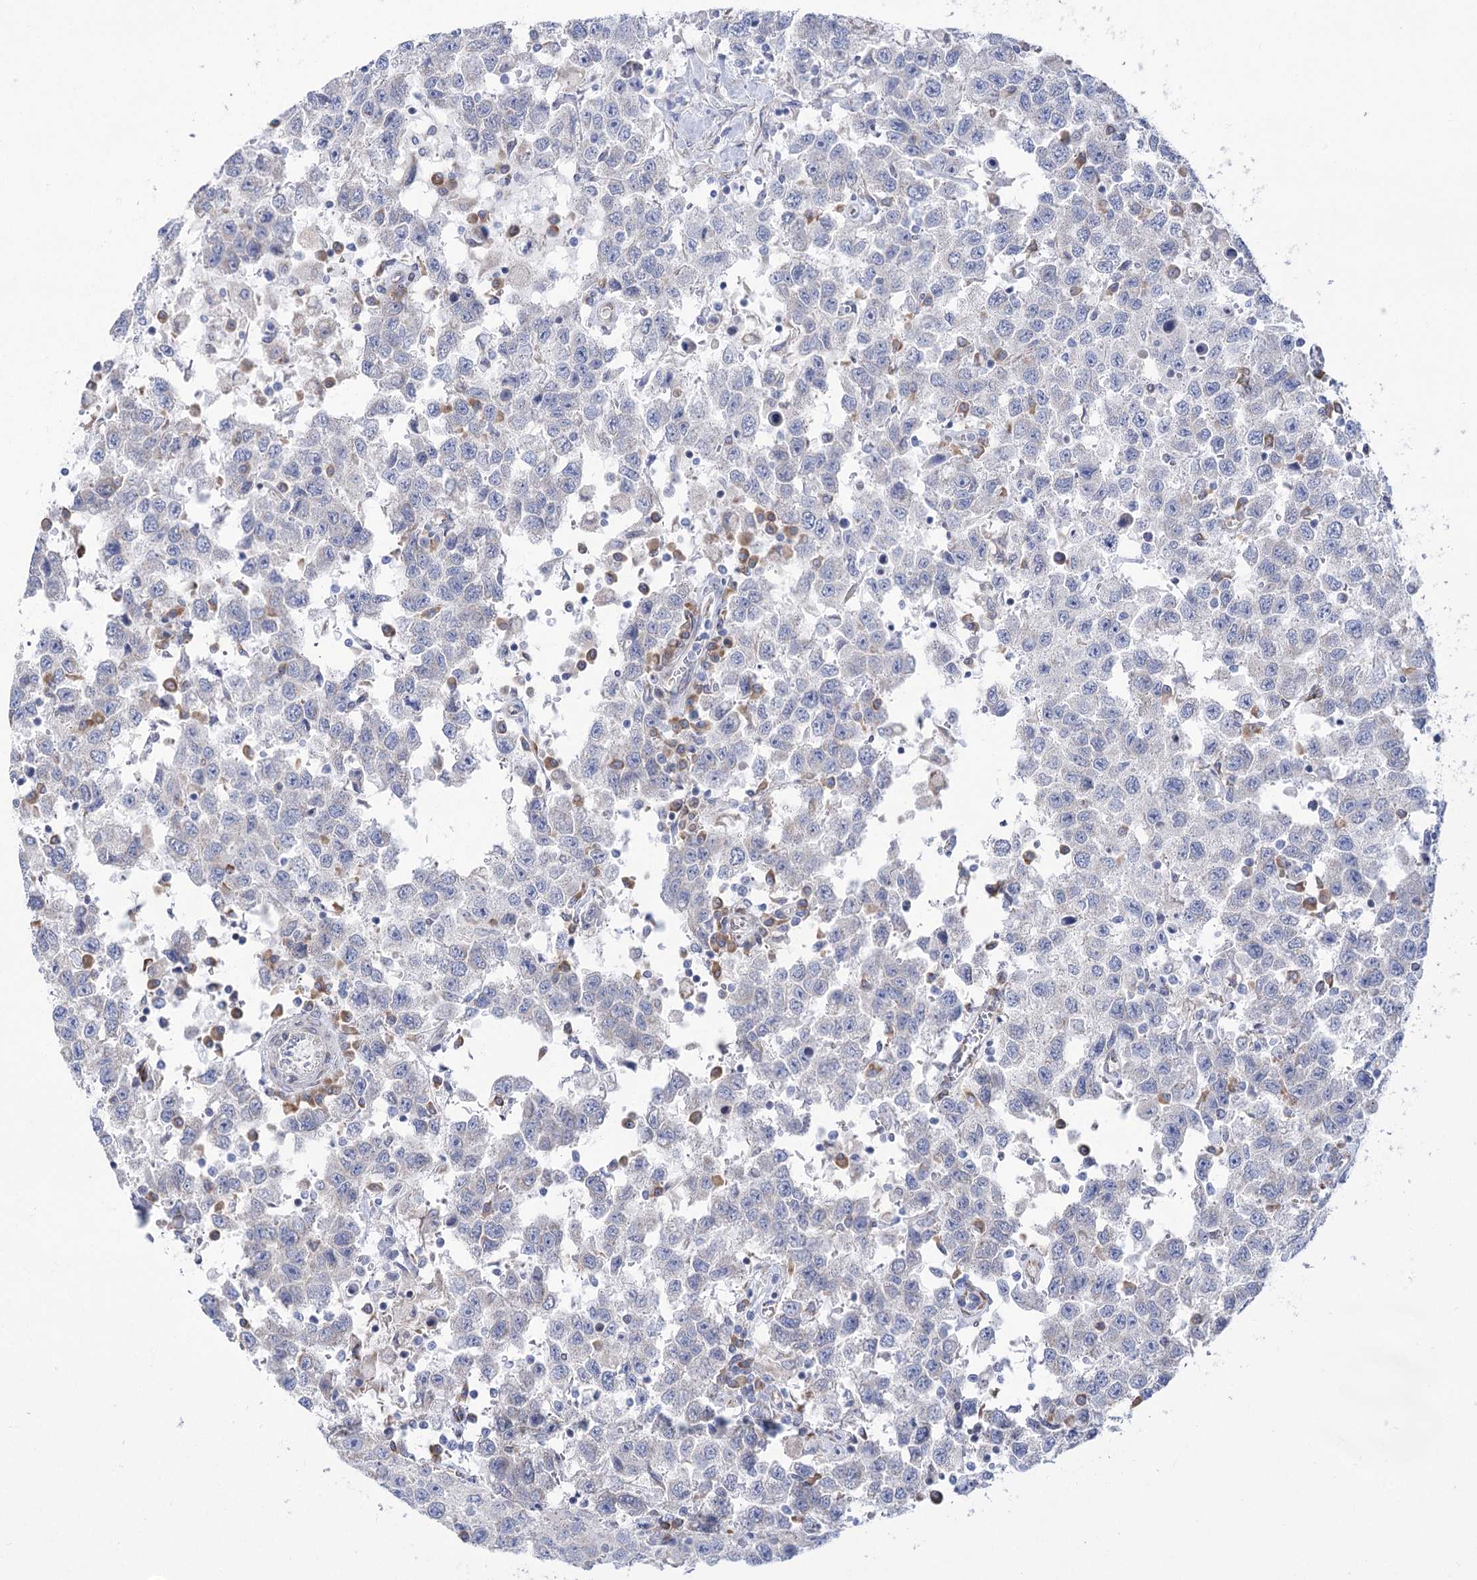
{"staining": {"intensity": "negative", "quantity": "none", "location": "none"}, "tissue": "testis cancer", "cell_type": "Tumor cells", "image_type": "cancer", "snomed": [{"axis": "morphology", "description": "Seminoma, NOS"}, {"axis": "topography", "description": "Testis"}], "caption": "A high-resolution histopathology image shows IHC staining of testis seminoma, which reveals no significant staining in tumor cells. (DAB (3,3'-diaminobenzidine) IHC visualized using brightfield microscopy, high magnification).", "gene": "STT3B", "patient": {"sex": "male", "age": 41}}